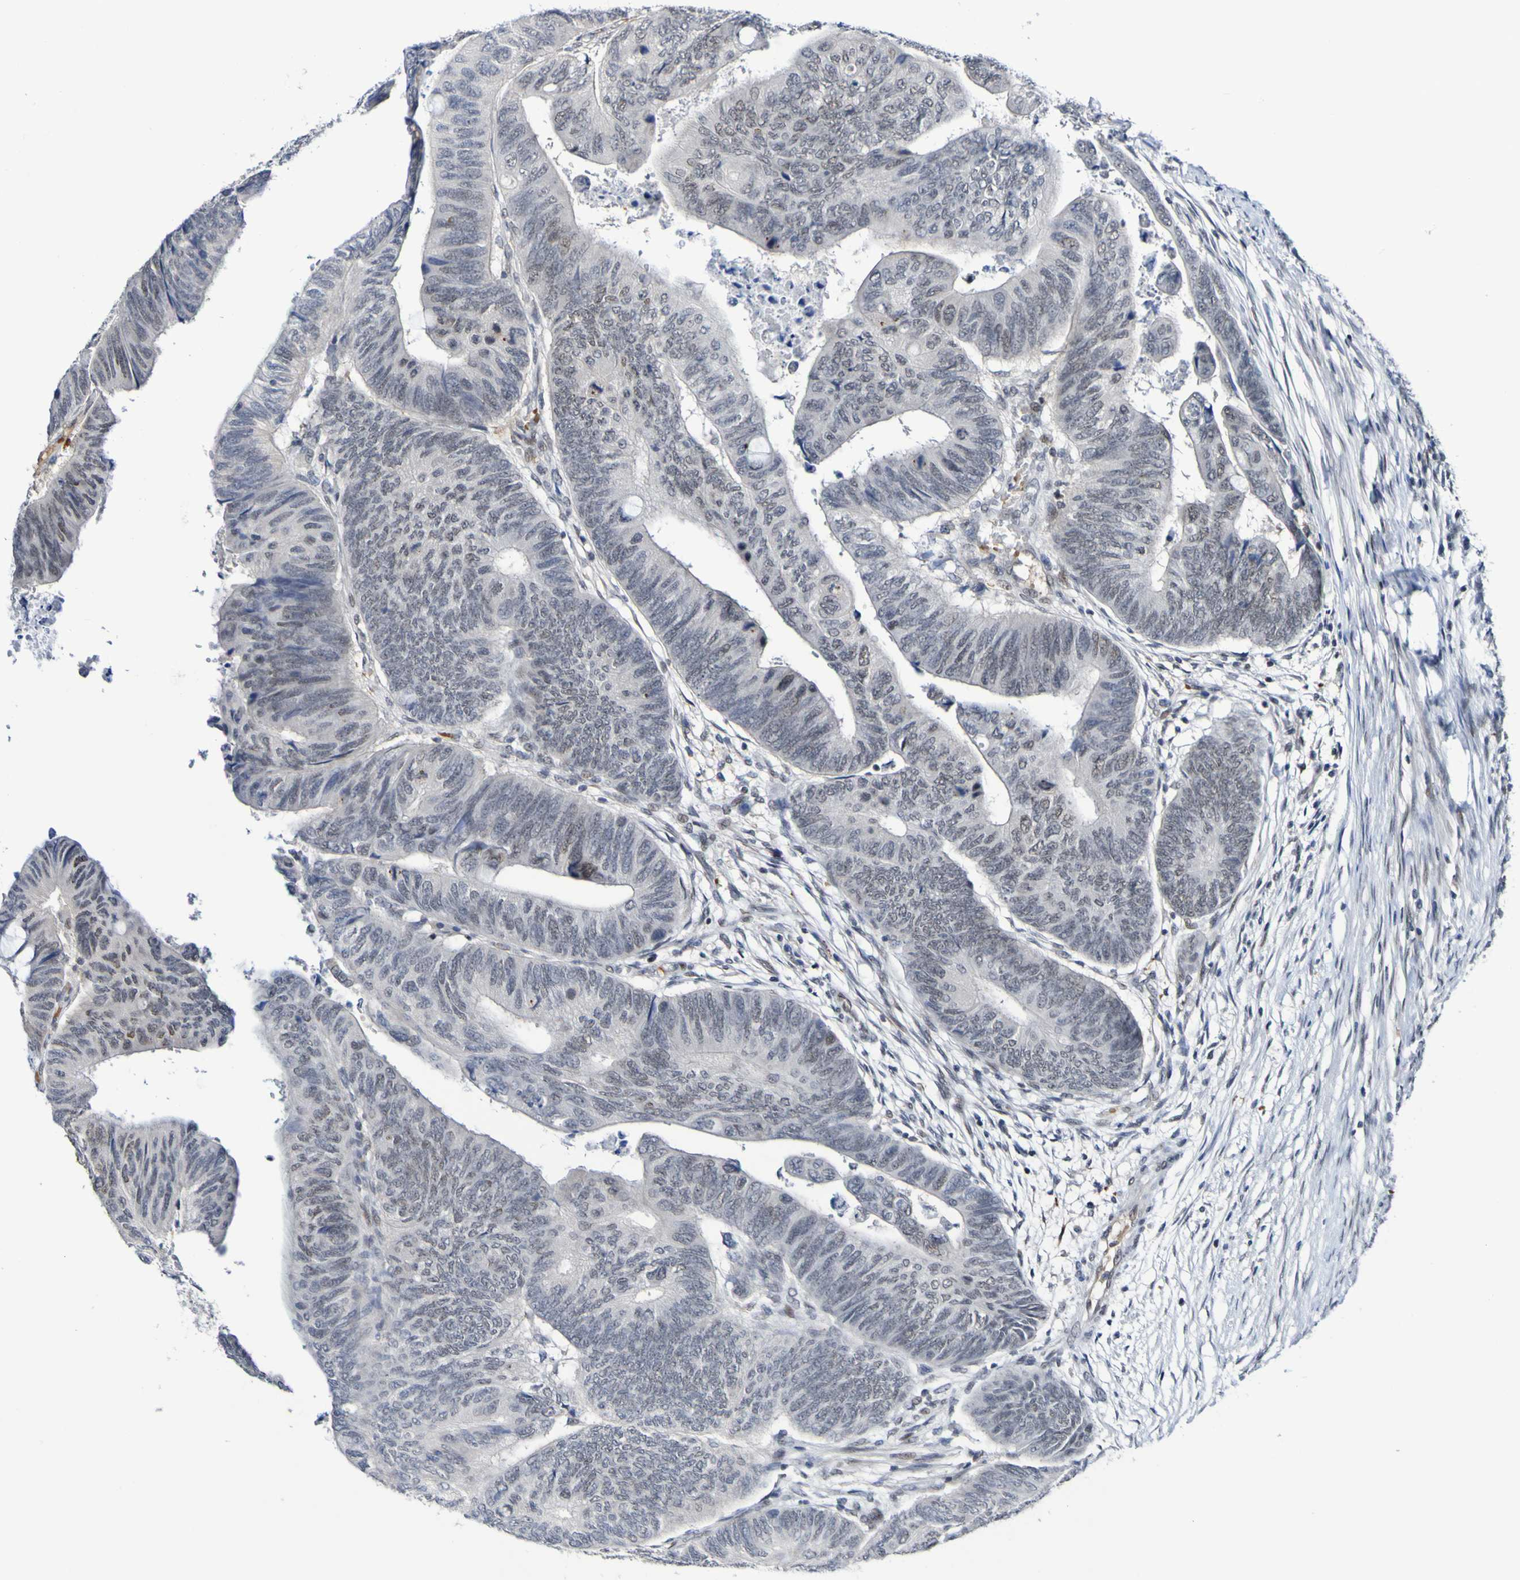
{"staining": {"intensity": "moderate", "quantity": "25%-75%", "location": "nuclear"}, "tissue": "colorectal cancer", "cell_type": "Tumor cells", "image_type": "cancer", "snomed": [{"axis": "morphology", "description": "Normal tissue, NOS"}, {"axis": "morphology", "description": "Adenocarcinoma, NOS"}, {"axis": "topography", "description": "Rectum"}, {"axis": "topography", "description": "Peripheral nerve tissue"}], "caption": "Protein staining reveals moderate nuclear staining in approximately 25%-75% of tumor cells in colorectal cancer (adenocarcinoma).", "gene": "PCGF1", "patient": {"sex": "male", "age": 92}}